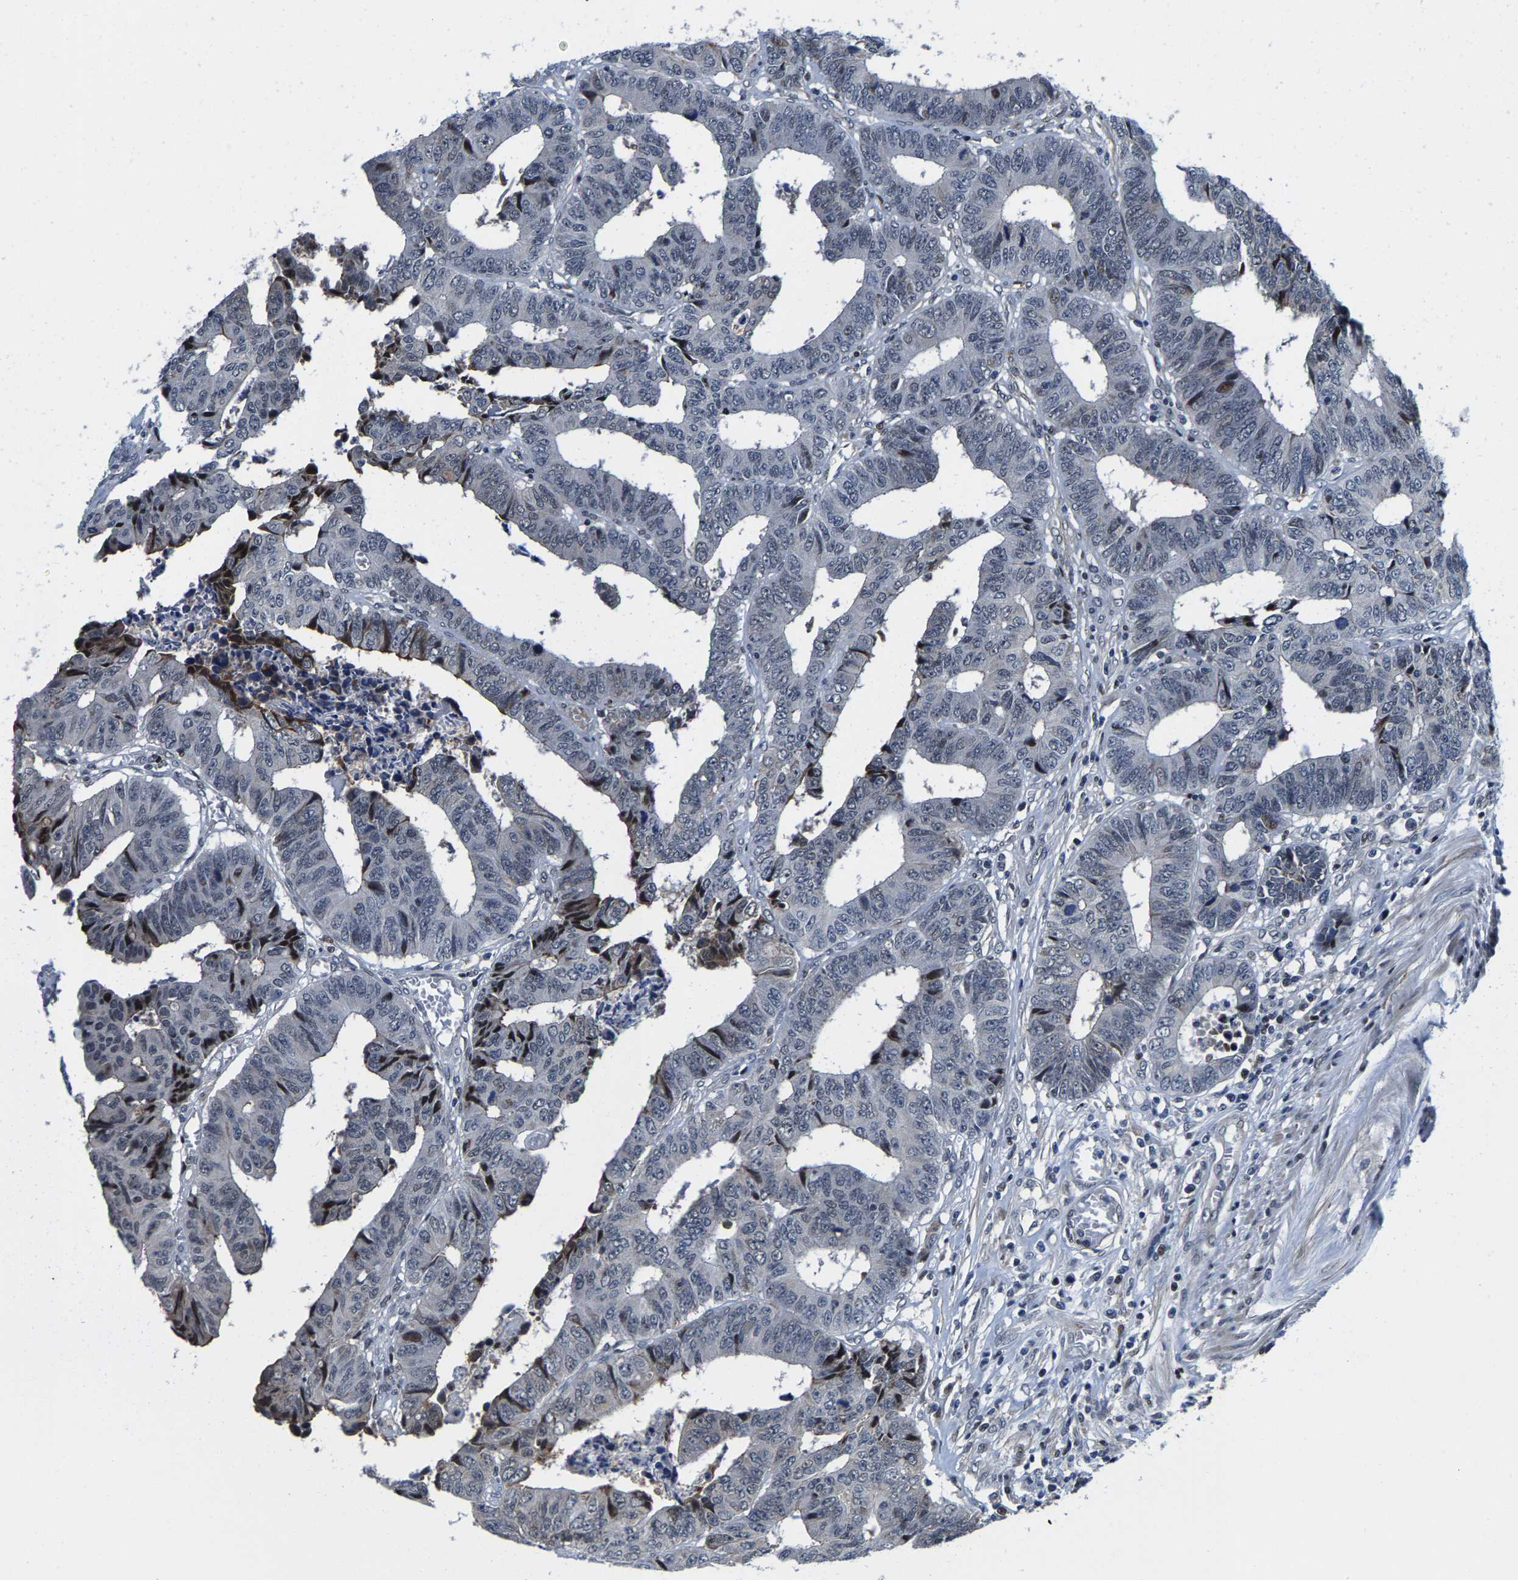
{"staining": {"intensity": "negative", "quantity": "none", "location": "none"}, "tissue": "colorectal cancer", "cell_type": "Tumor cells", "image_type": "cancer", "snomed": [{"axis": "morphology", "description": "Adenocarcinoma, NOS"}, {"axis": "topography", "description": "Rectum"}], "caption": "Immunohistochemical staining of human colorectal adenocarcinoma reveals no significant positivity in tumor cells.", "gene": "GTPBP10", "patient": {"sex": "male", "age": 84}}